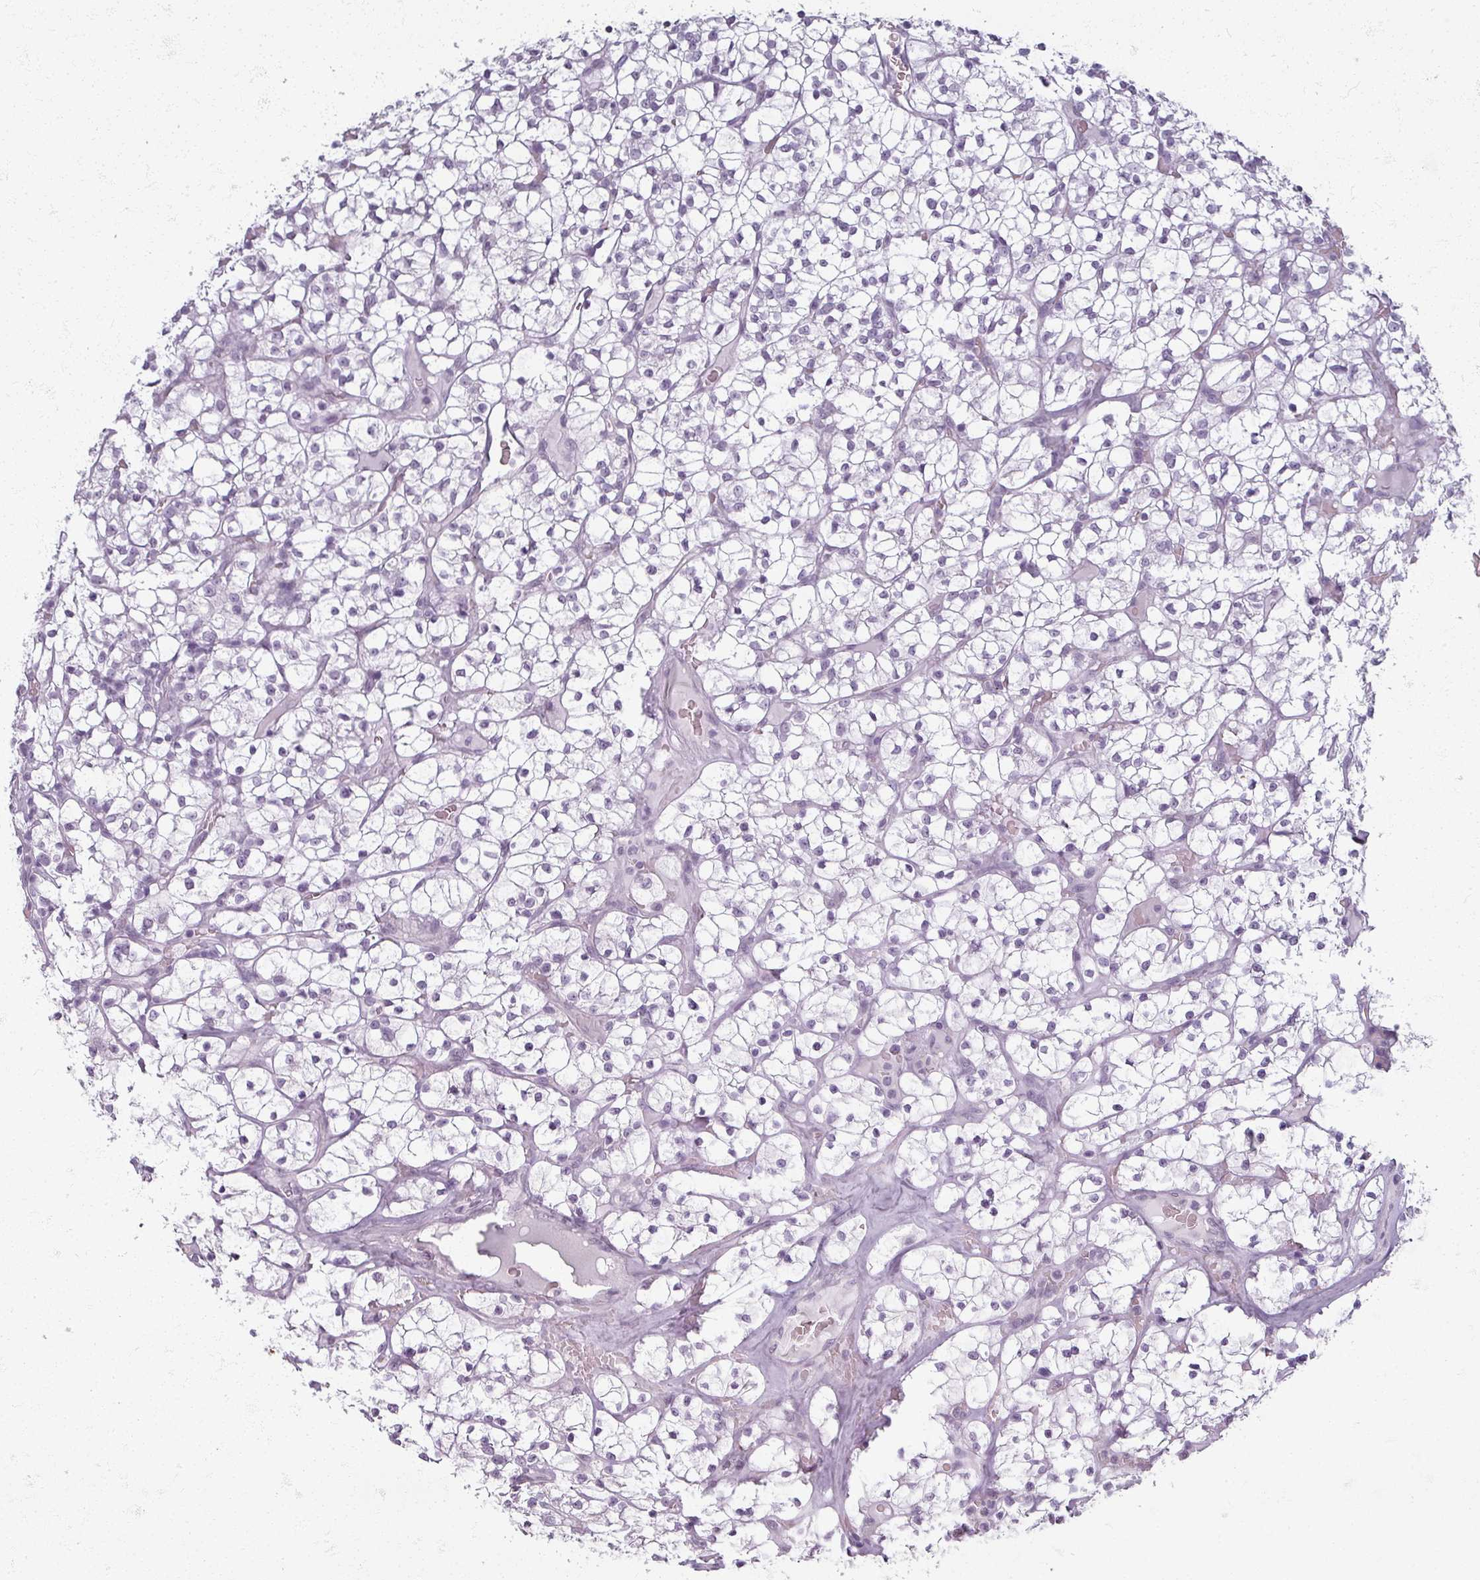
{"staining": {"intensity": "negative", "quantity": "none", "location": "none"}, "tissue": "renal cancer", "cell_type": "Tumor cells", "image_type": "cancer", "snomed": [{"axis": "morphology", "description": "Adenocarcinoma, NOS"}, {"axis": "topography", "description": "Kidney"}], "caption": "This photomicrograph is of renal adenocarcinoma stained with immunohistochemistry (IHC) to label a protein in brown with the nuclei are counter-stained blue. There is no positivity in tumor cells. (DAB (3,3'-diaminobenzidine) immunohistochemistry visualized using brightfield microscopy, high magnification).", "gene": "RFPL2", "patient": {"sex": "female", "age": 64}}